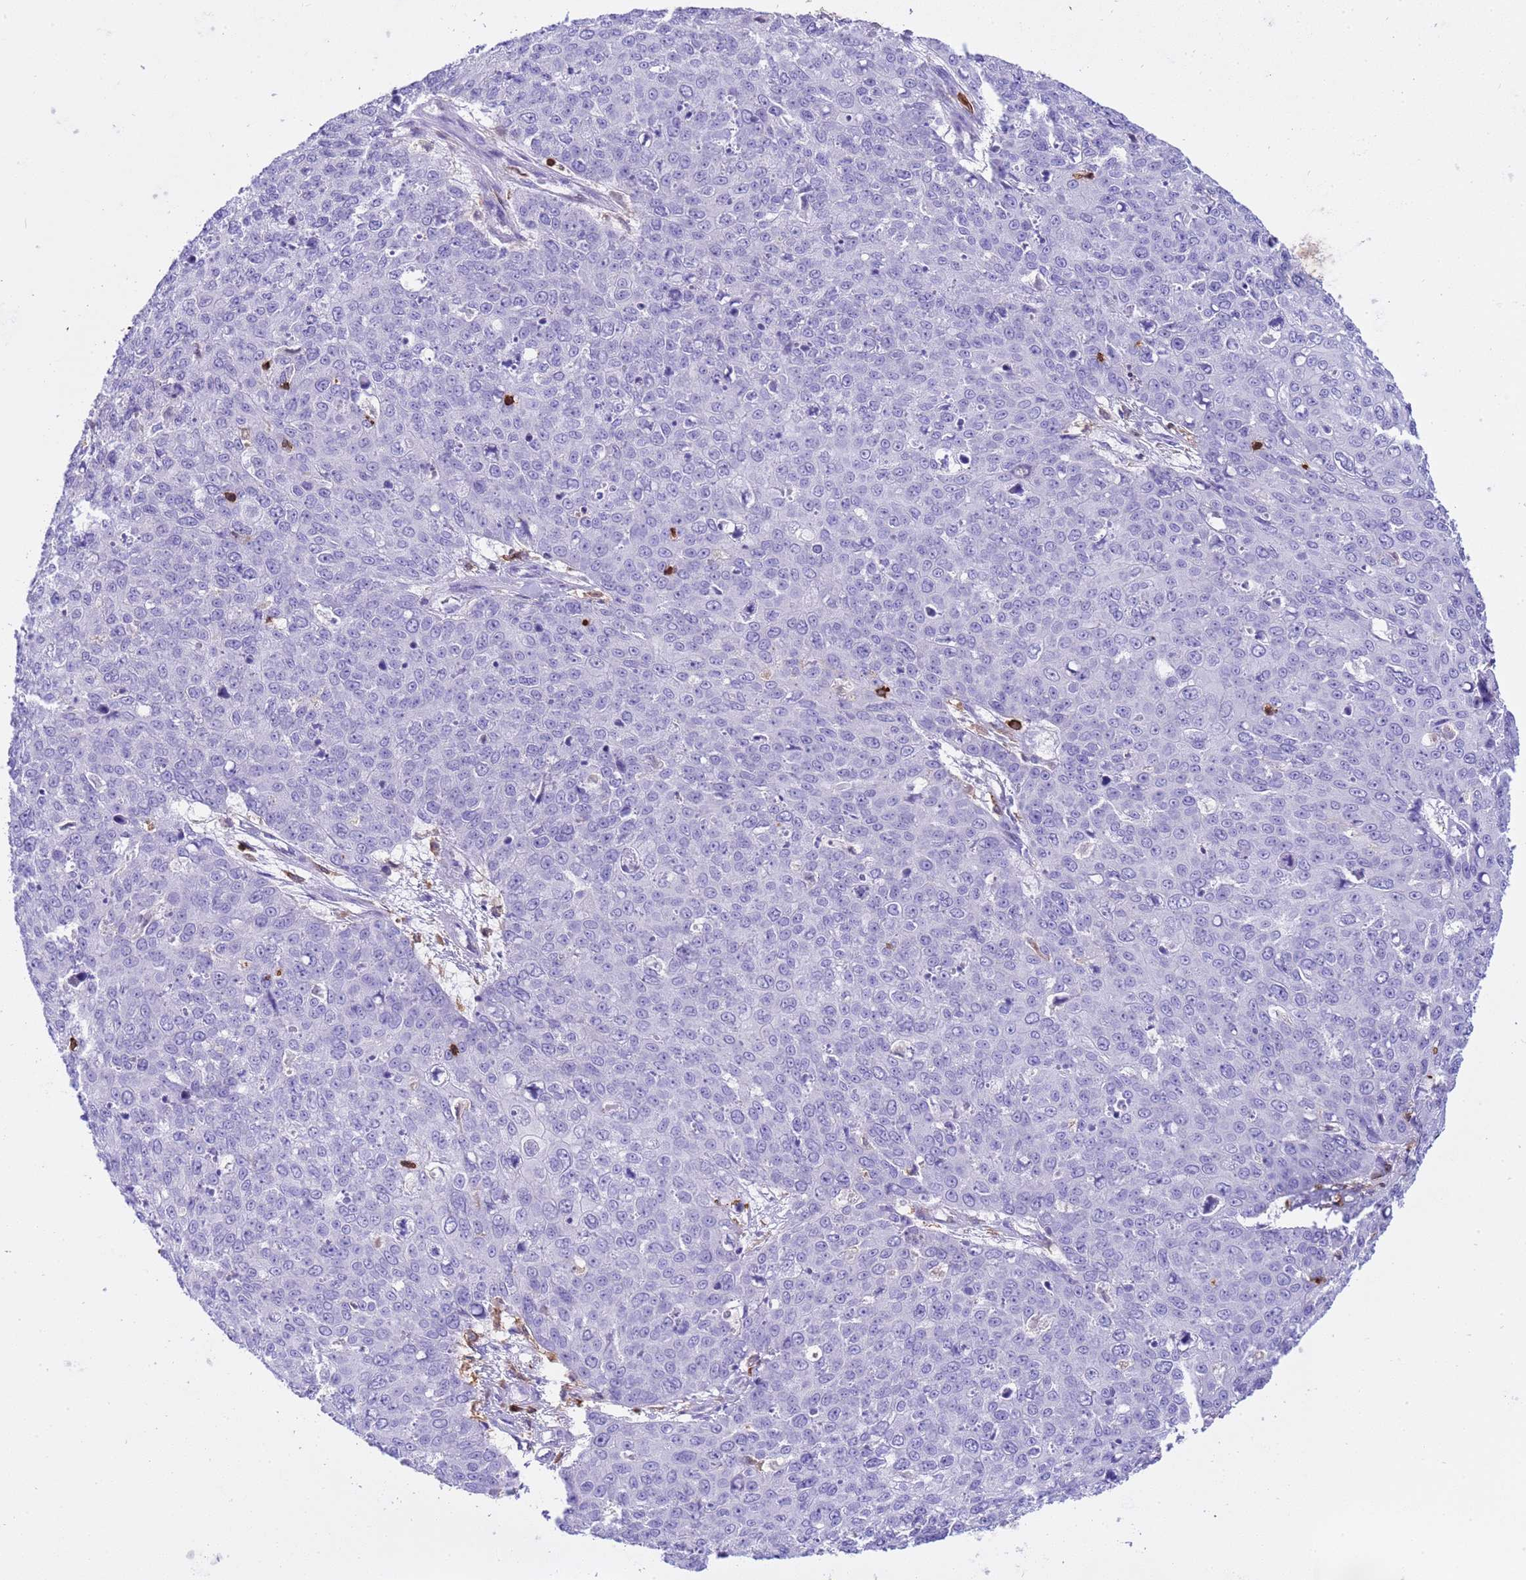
{"staining": {"intensity": "negative", "quantity": "none", "location": "none"}, "tissue": "skin cancer", "cell_type": "Tumor cells", "image_type": "cancer", "snomed": [{"axis": "morphology", "description": "Squamous cell carcinoma, NOS"}, {"axis": "topography", "description": "Skin"}], "caption": "A high-resolution histopathology image shows IHC staining of skin cancer (squamous cell carcinoma), which exhibits no significant expression in tumor cells.", "gene": "IRF5", "patient": {"sex": "male", "age": 71}}